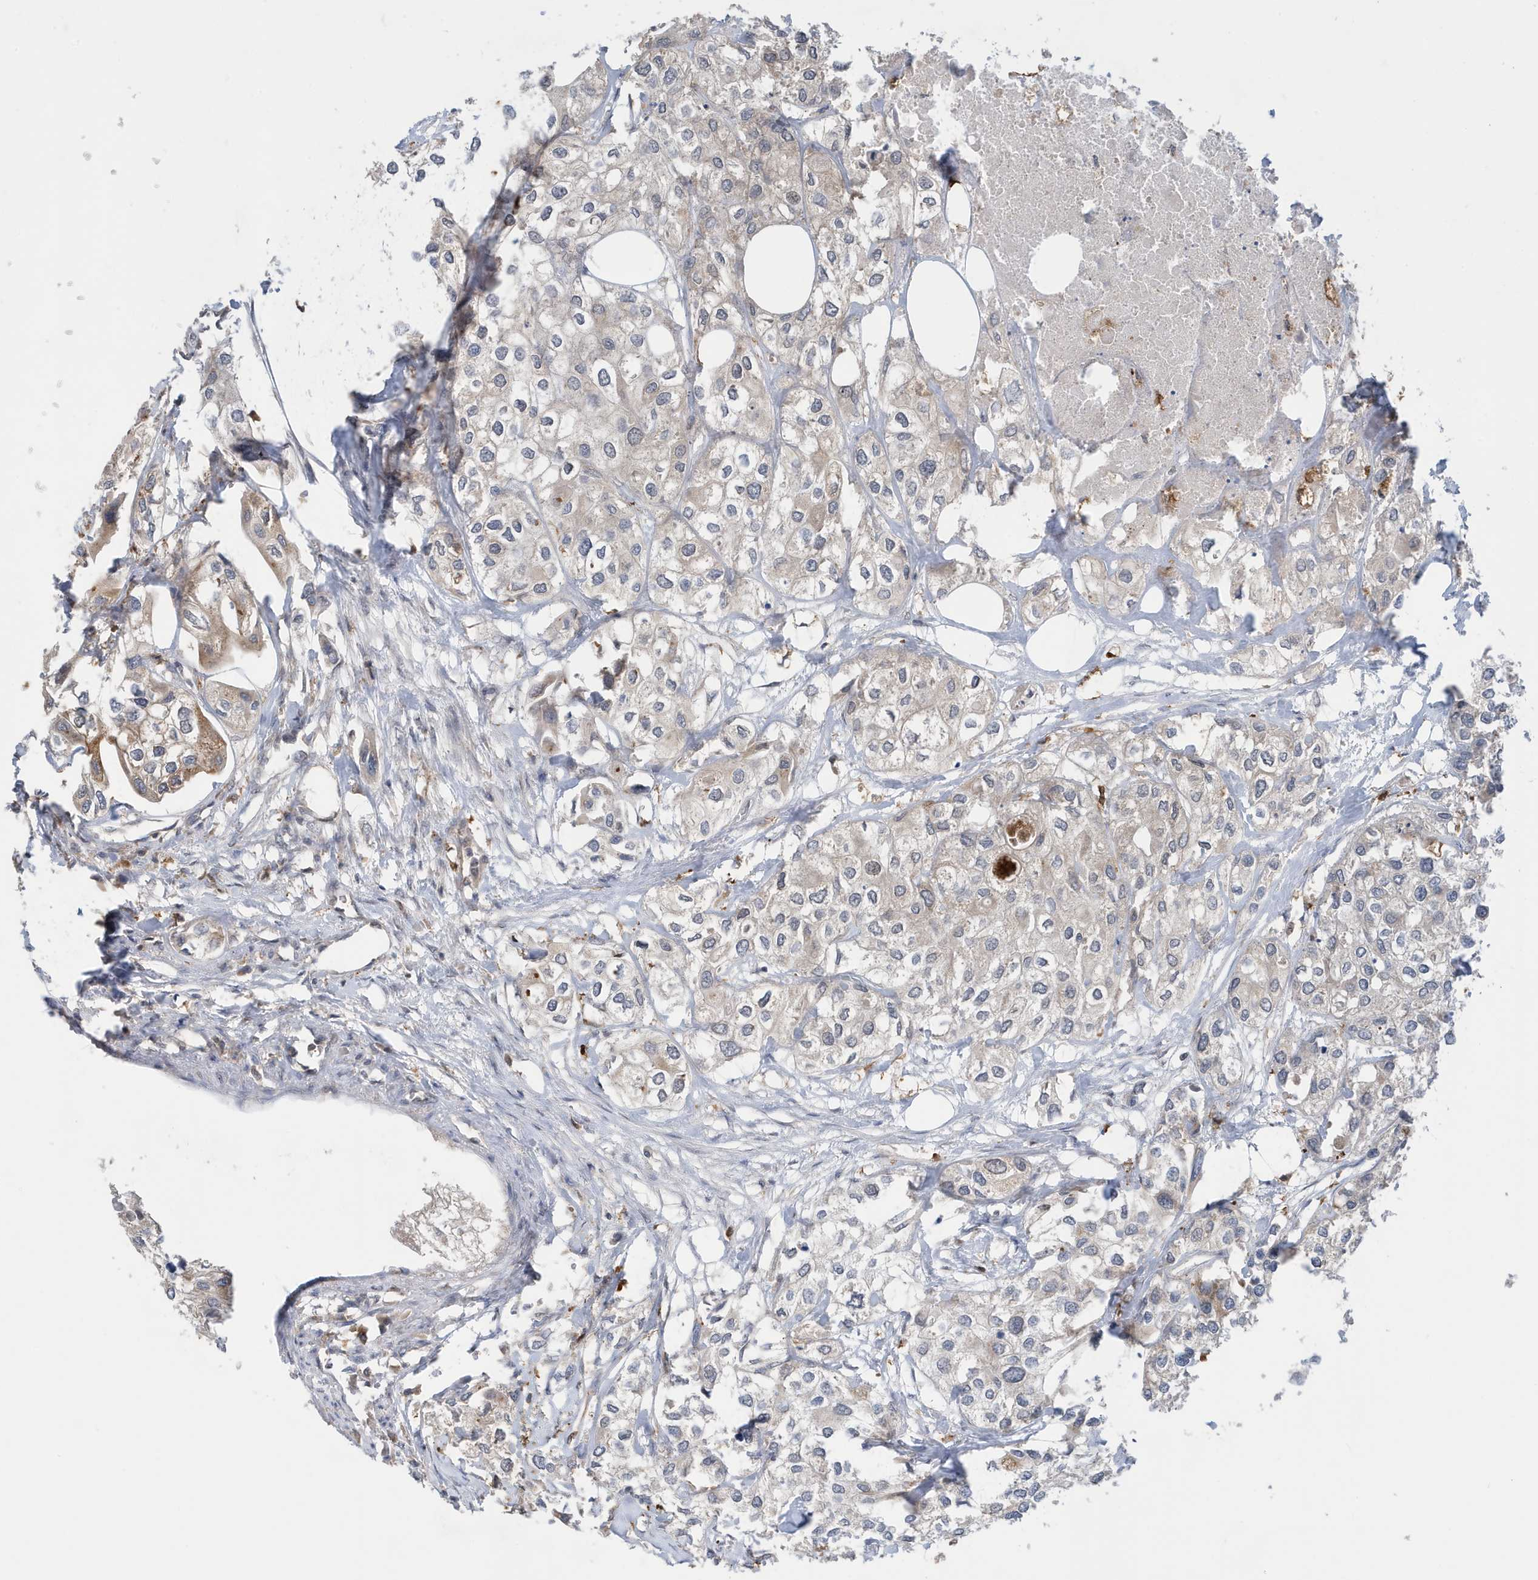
{"staining": {"intensity": "weak", "quantity": "<25%", "location": "cytoplasmic/membranous"}, "tissue": "urothelial cancer", "cell_type": "Tumor cells", "image_type": "cancer", "snomed": [{"axis": "morphology", "description": "Urothelial carcinoma, High grade"}, {"axis": "topography", "description": "Urinary bladder"}], "caption": "Tumor cells show no significant protein staining in urothelial carcinoma (high-grade). (DAB immunohistochemistry with hematoxylin counter stain).", "gene": "NSUN3", "patient": {"sex": "male", "age": 64}}